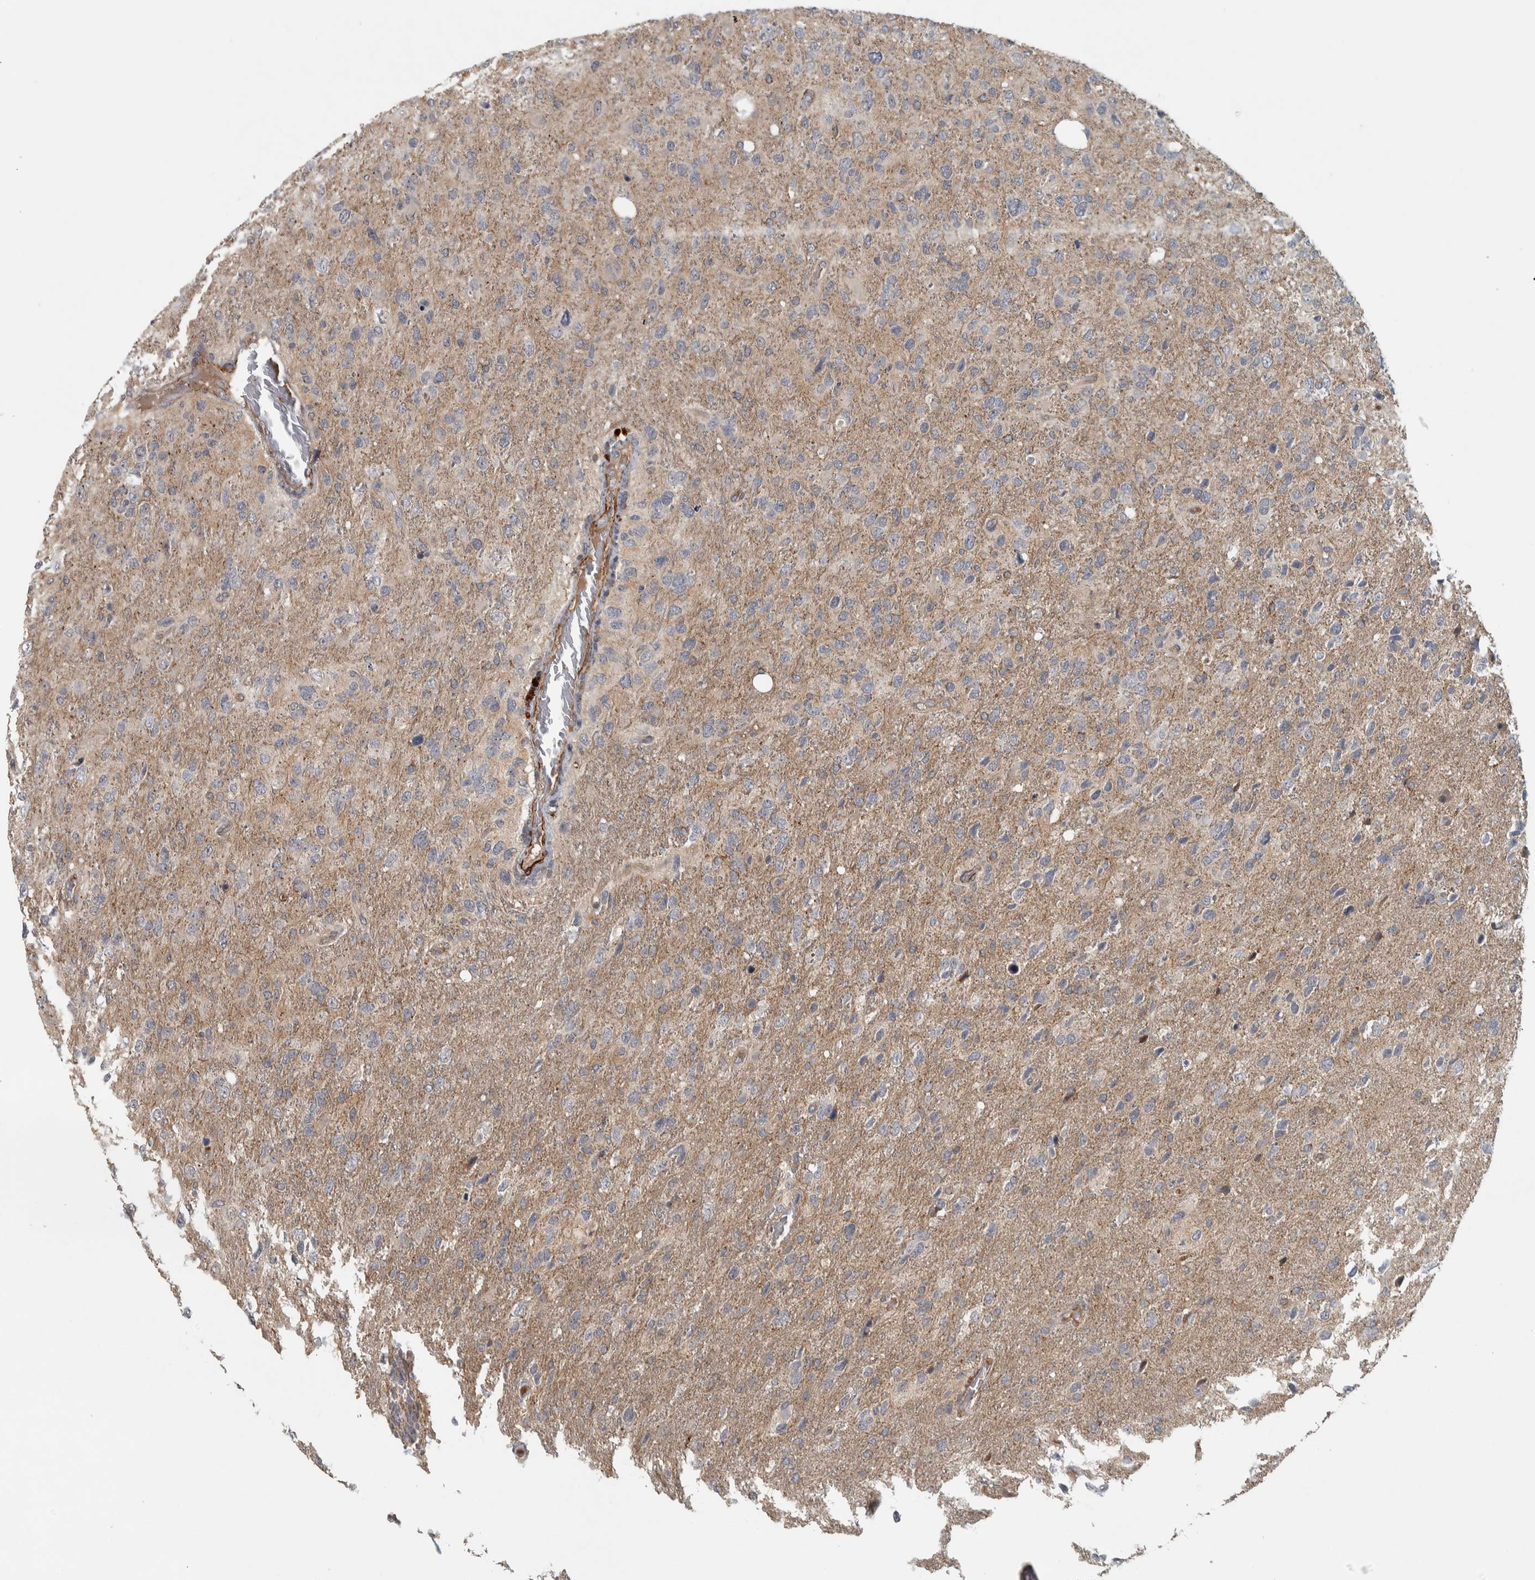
{"staining": {"intensity": "negative", "quantity": "none", "location": "none"}, "tissue": "glioma", "cell_type": "Tumor cells", "image_type": "cancer", "snomed": [{"axis": "morphology", "description": "Glioma, malignant, High grade"}, {"axis": "topography", "description": "Brain"}], "caption": "Immunohistochemistry of human glioma shows no staining in tumor cells.", "gene": "LBHD1", "patient": {"sex": "female", "age": 58}}